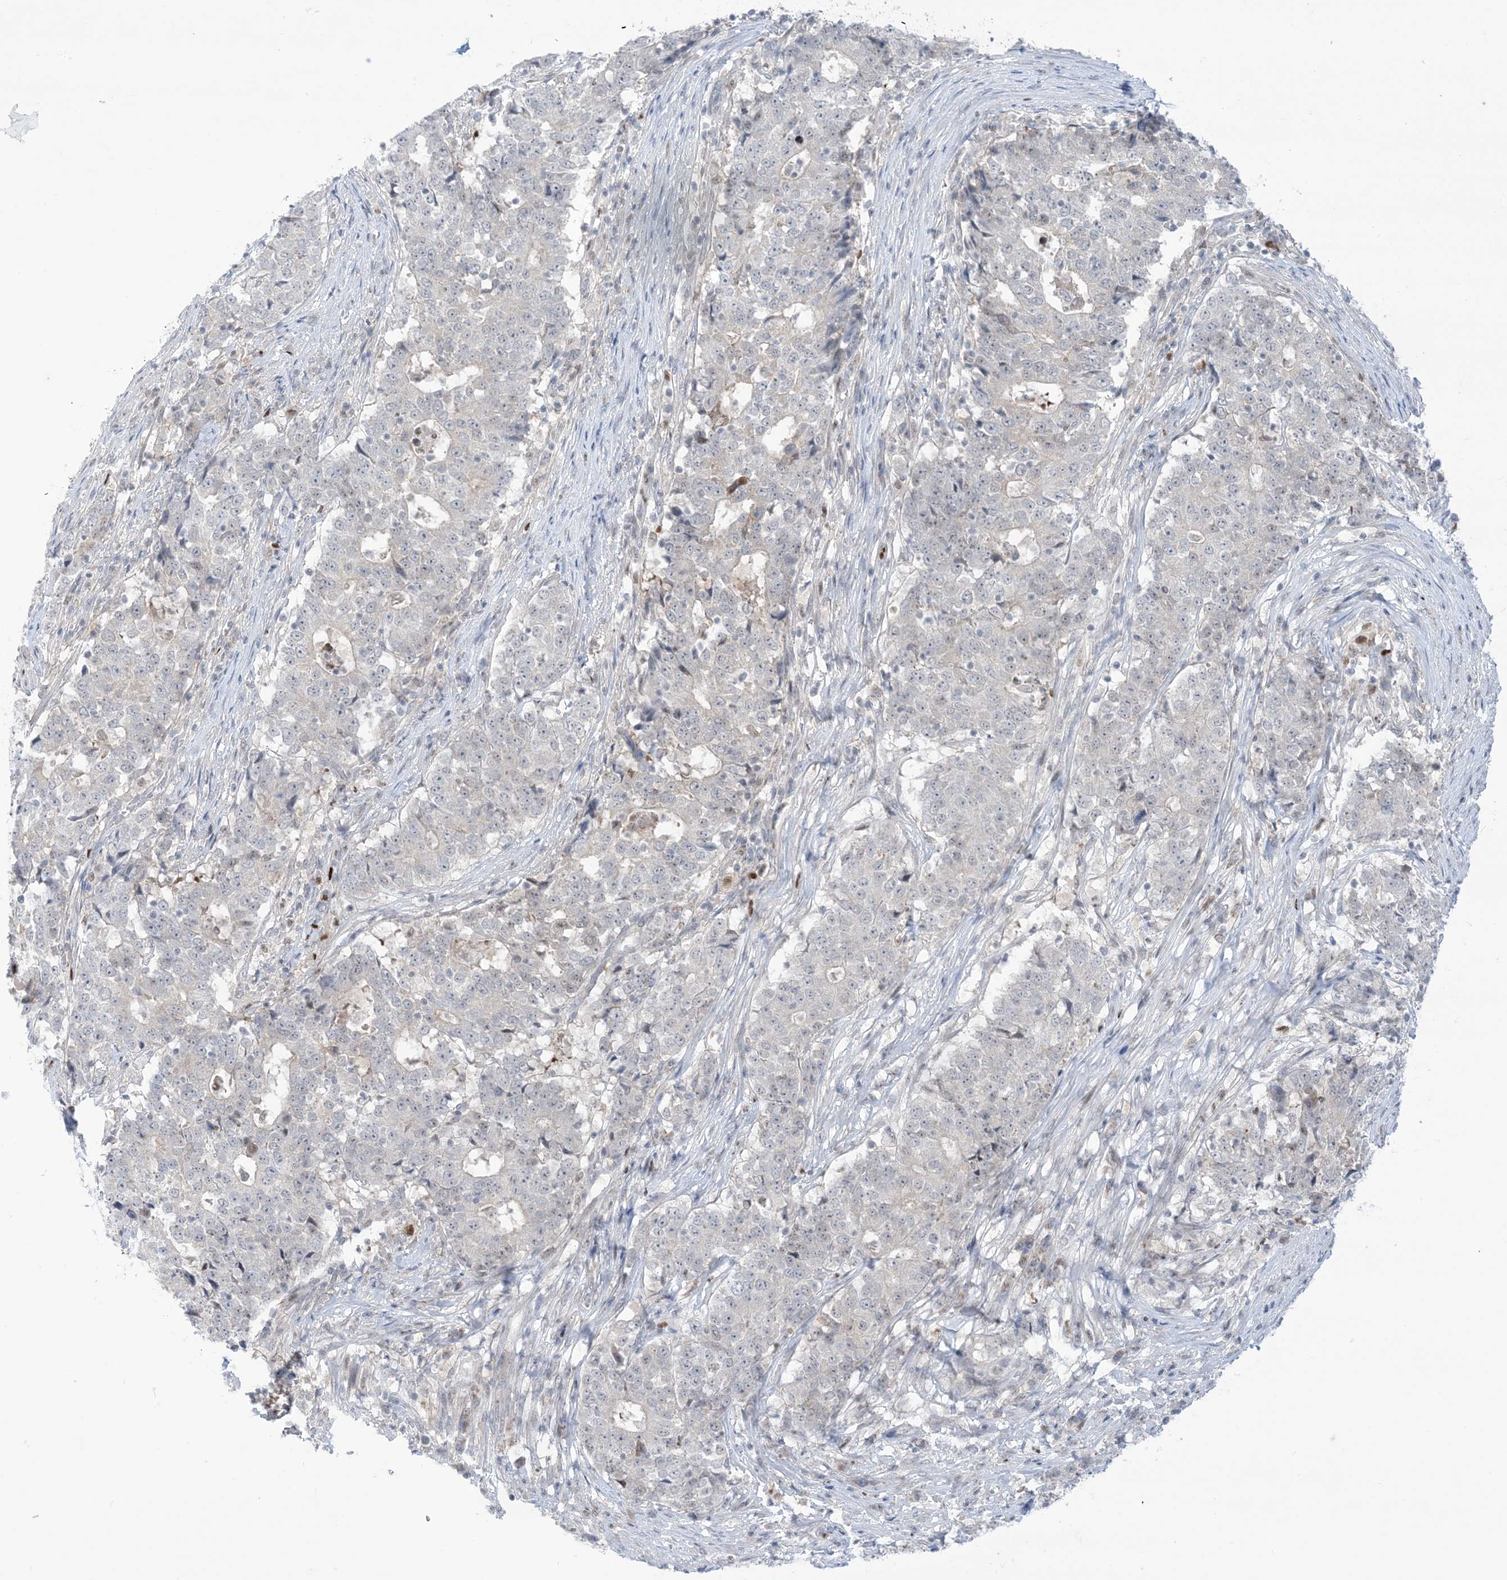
{"staining": {"intensity": "negative", "quantity": "none", "location": "none"}, "tissue": "stomach cancer", "cell_type": "Tumor cells", "image_type": "cancer", "snomed": [{"axis": "morphology", "description": "Adenocarcinoma, NOS"}, {"axis": "topography", "description": "Stomach"}], "caption": "Tumor cells show no significant expression in stomach adenocarcinoma.", "gene": "TFPT", "patient": {"sex": "male", "age": 59}}